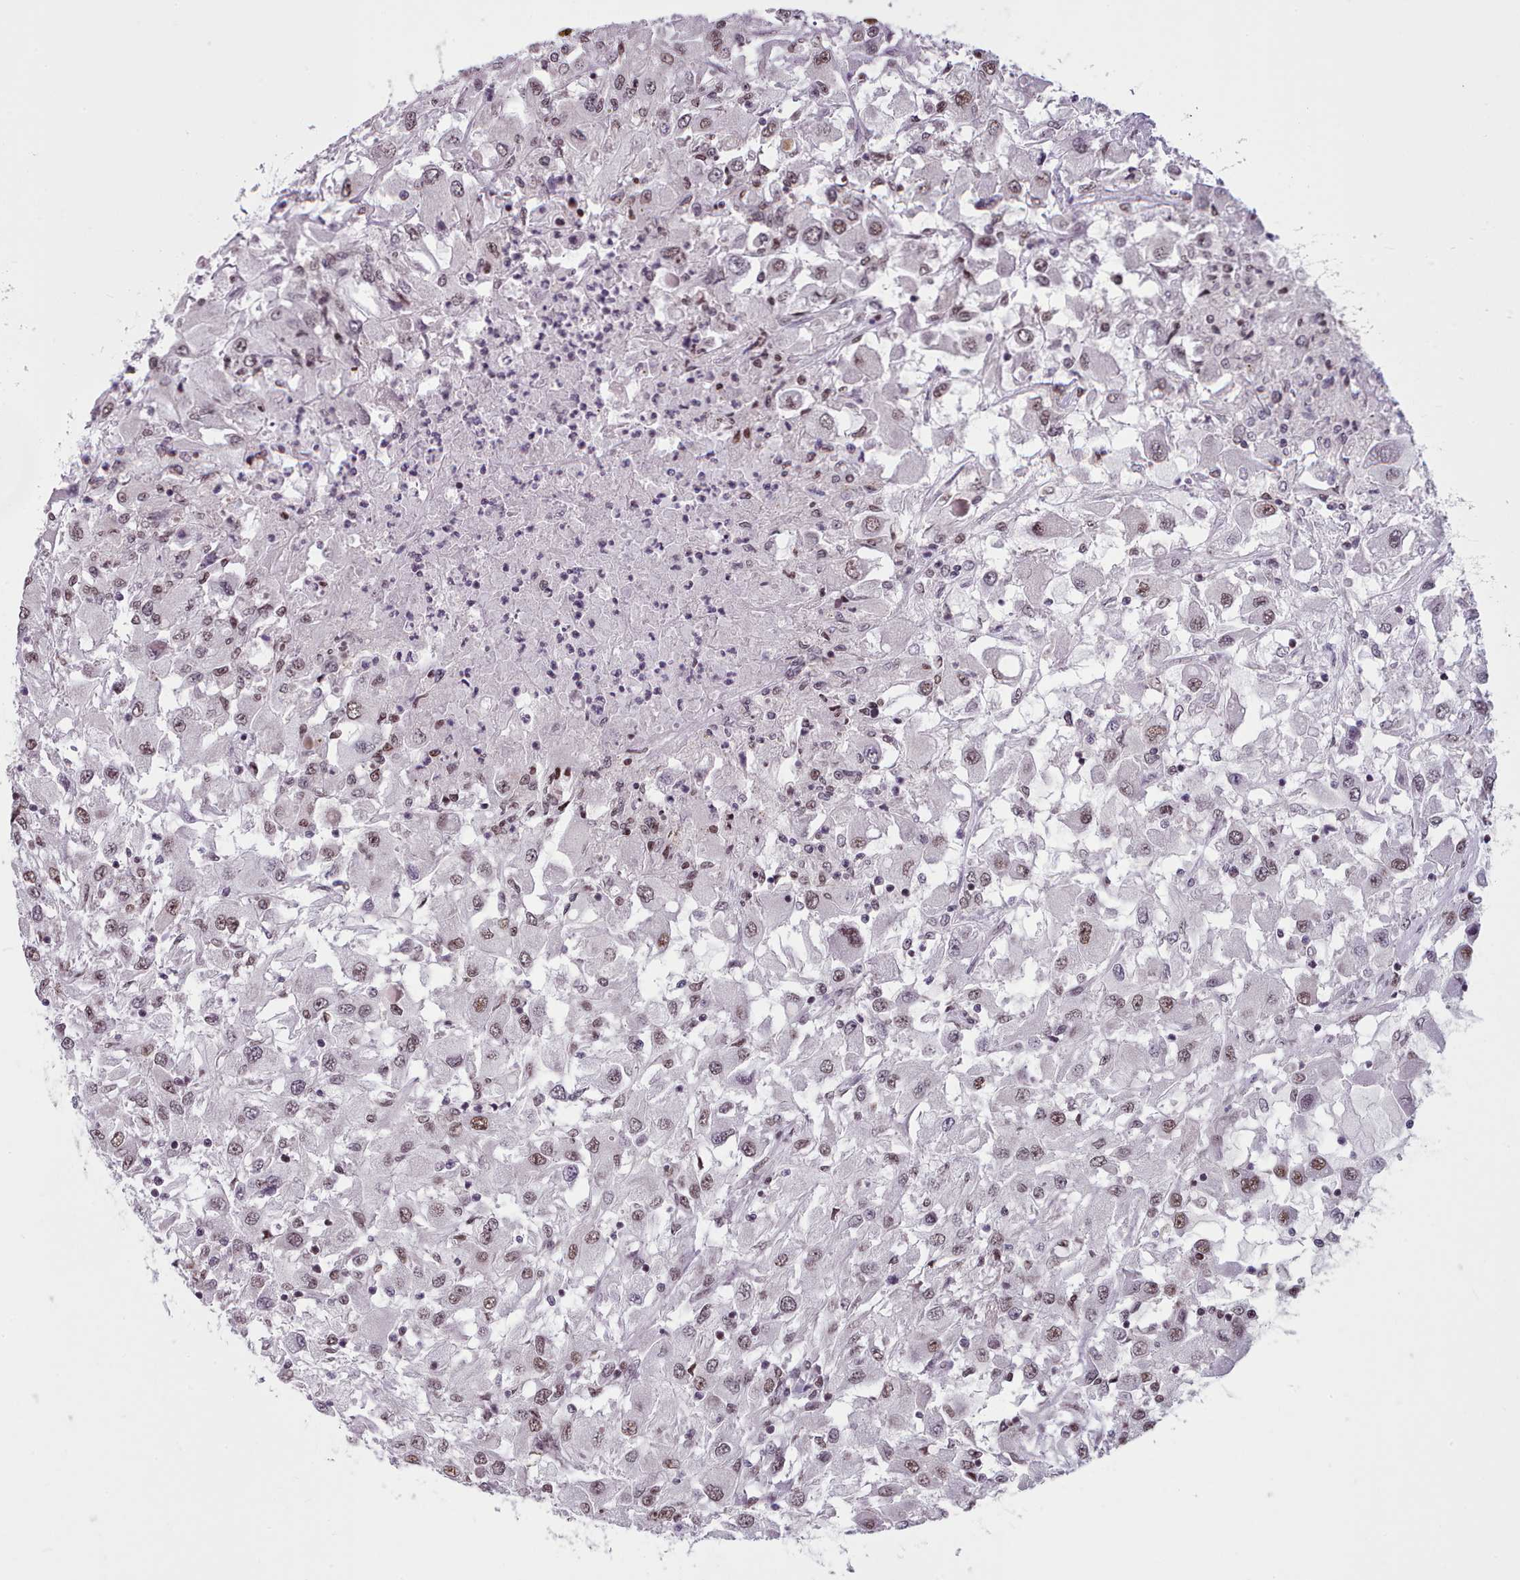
{"staining": {"intensity": "moderate", "quantity": ">75%", "location": "nuclear"}, "tissue": "renal cancer", "cell_type": "Tumor cells", "image_type": "cancer", "snomed": [{"axis": "morphology", "description": "Adenocarcinoma, NOS"}, {"axis": "topography", "description": "Kidney"}], "caption": "DAB (3,3'-diaminobenzidine) immunohistochemical staining of renal cancer (adenocarcinoma) displays moderate nuclear protein staining in approximately >75% of tumor cells.", "gene": "SRRM1", "patient": {"sex": "female", "age": 67}}